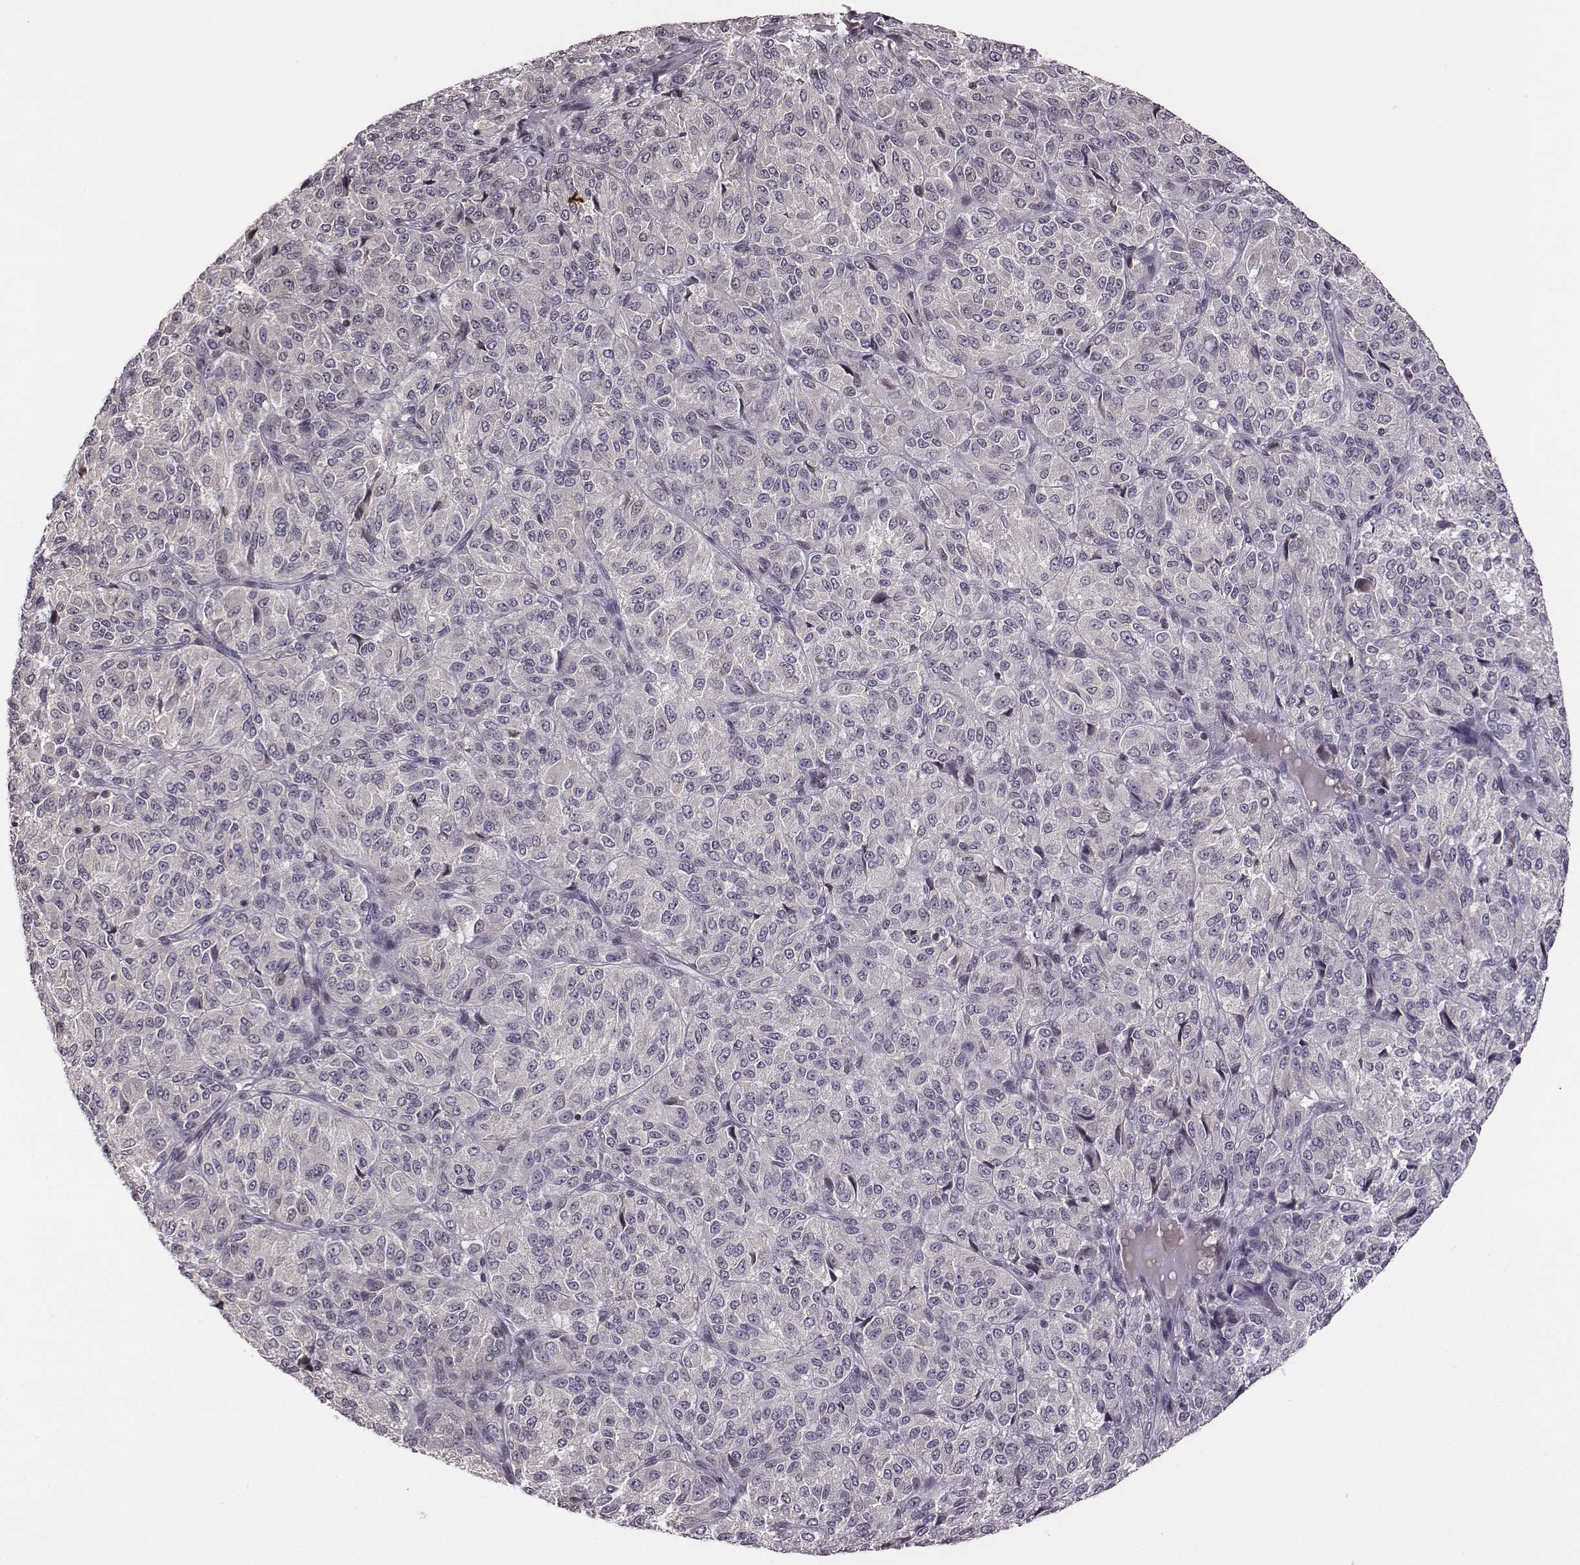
{"staining": {"intensity": "negative", "quantity": "none", "location": "none"}, "tissue": "melanoma", "cell_type": "Tumor cells", "image_type": "cancer", "snomed": [{"axis": "morphology", "description": "Malignant melanoma, Metastatic site"}, {"axis": "topography", "description": "Brain"}], "caption": "Malignant melanoma (metastatic site) was stained to show a protein in brown. There is no significant expression in tumor cells. (DAB immunohistochemistry, high magnification).", "gene": "GRM4", "patient": {"sex": "female", "age": 56}}